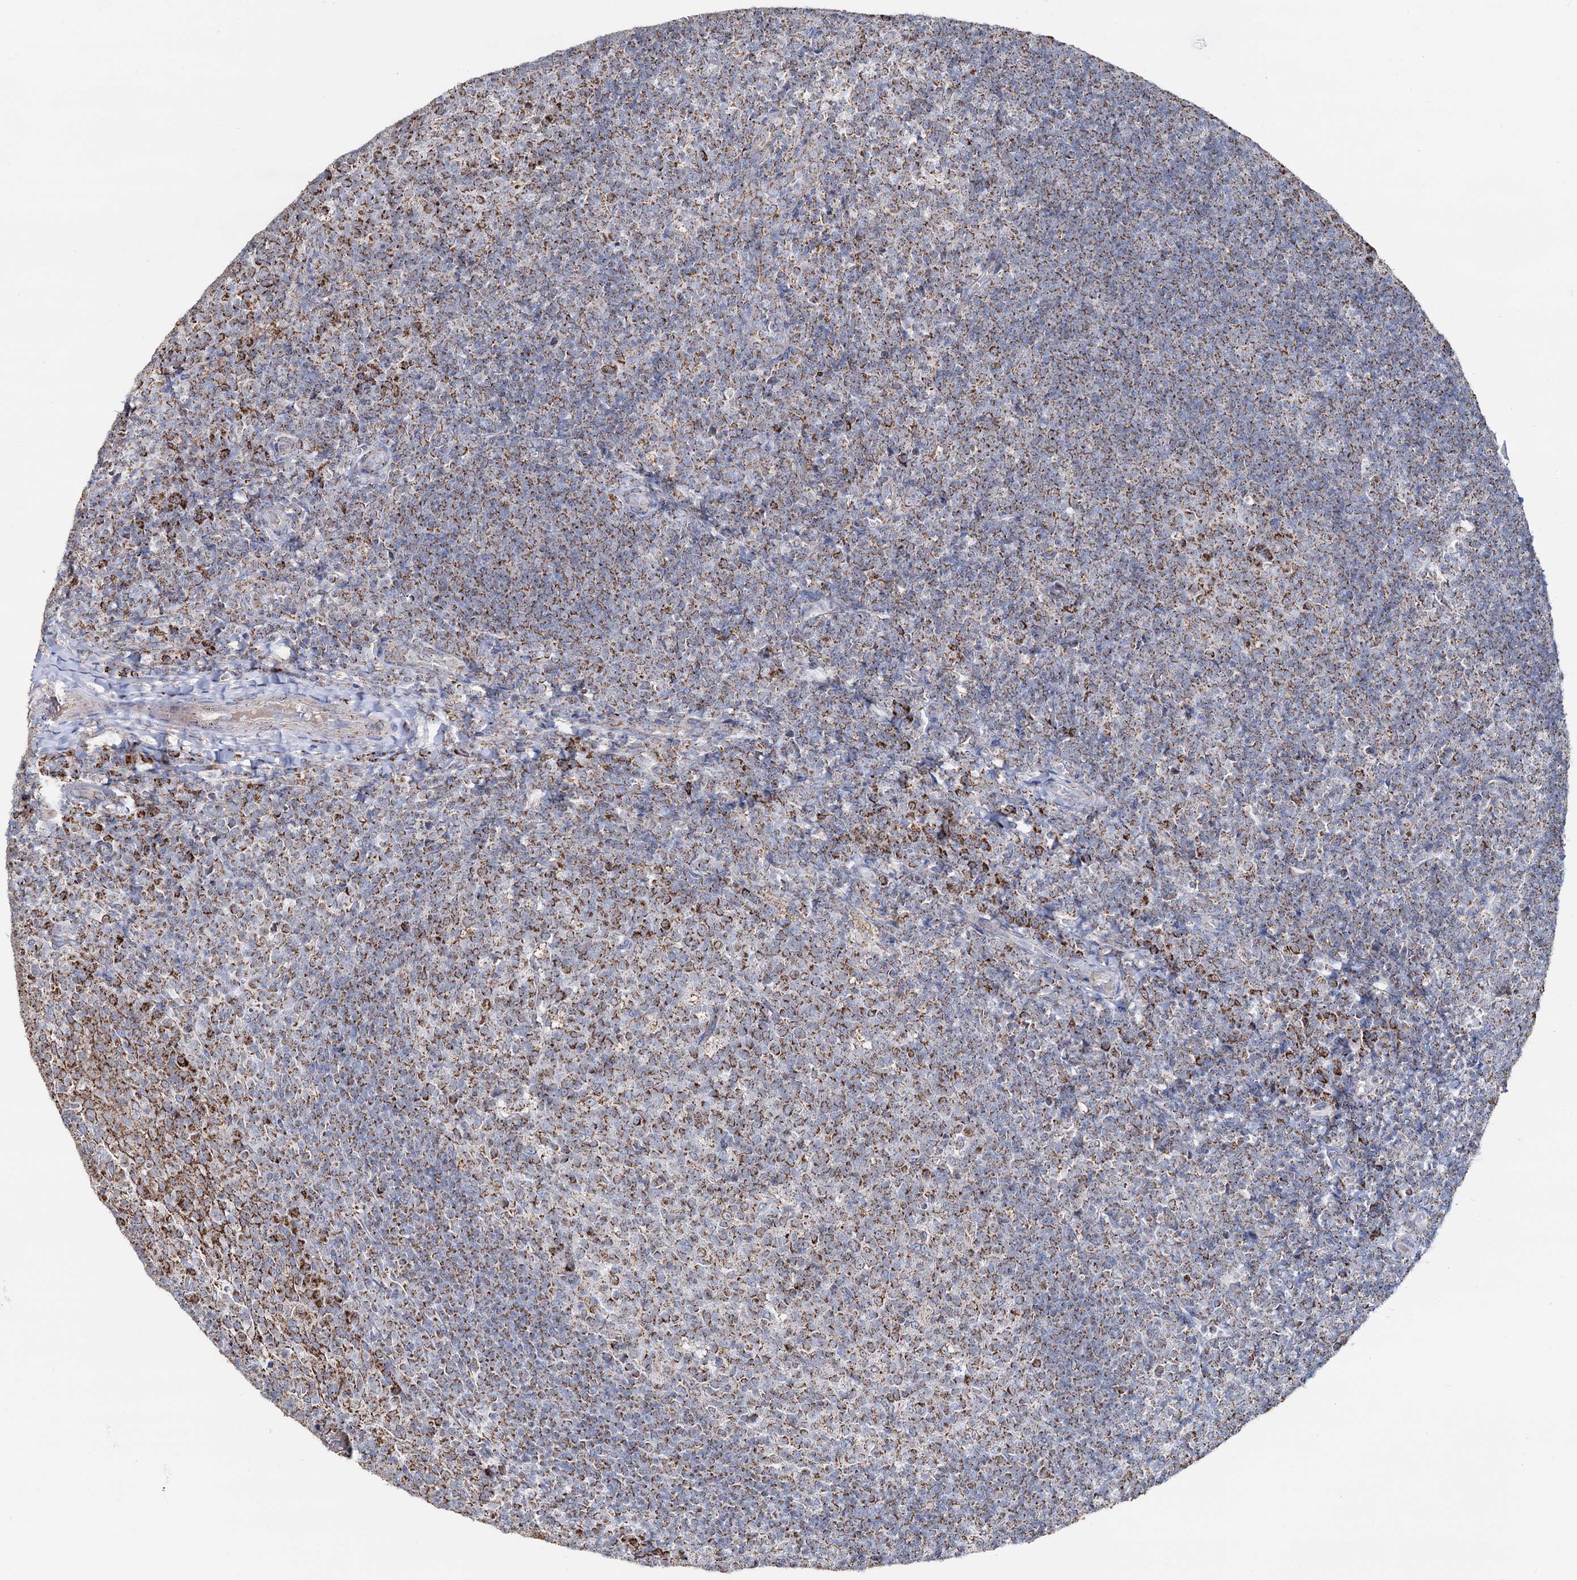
{"staining": {"intensity": "moderate", "quantity": ">75%", "location": "cytoplasmic/membranous"}, "tissue": "tonsil", "cell_type": "Germinal center cells", "image_type": "normal", "snomed": [{"axis": "morphology", "description": "Normal tissue, NOS"}, {"axis": "topography", "description": "Tonsil"}], "caption": "Benign tonsil reveals moderate cytoplasmic/membranous positivity in about >75% of germinal center cells.", "gene": "C2CD3", "patient": {"sex": "female", "age": 10}}